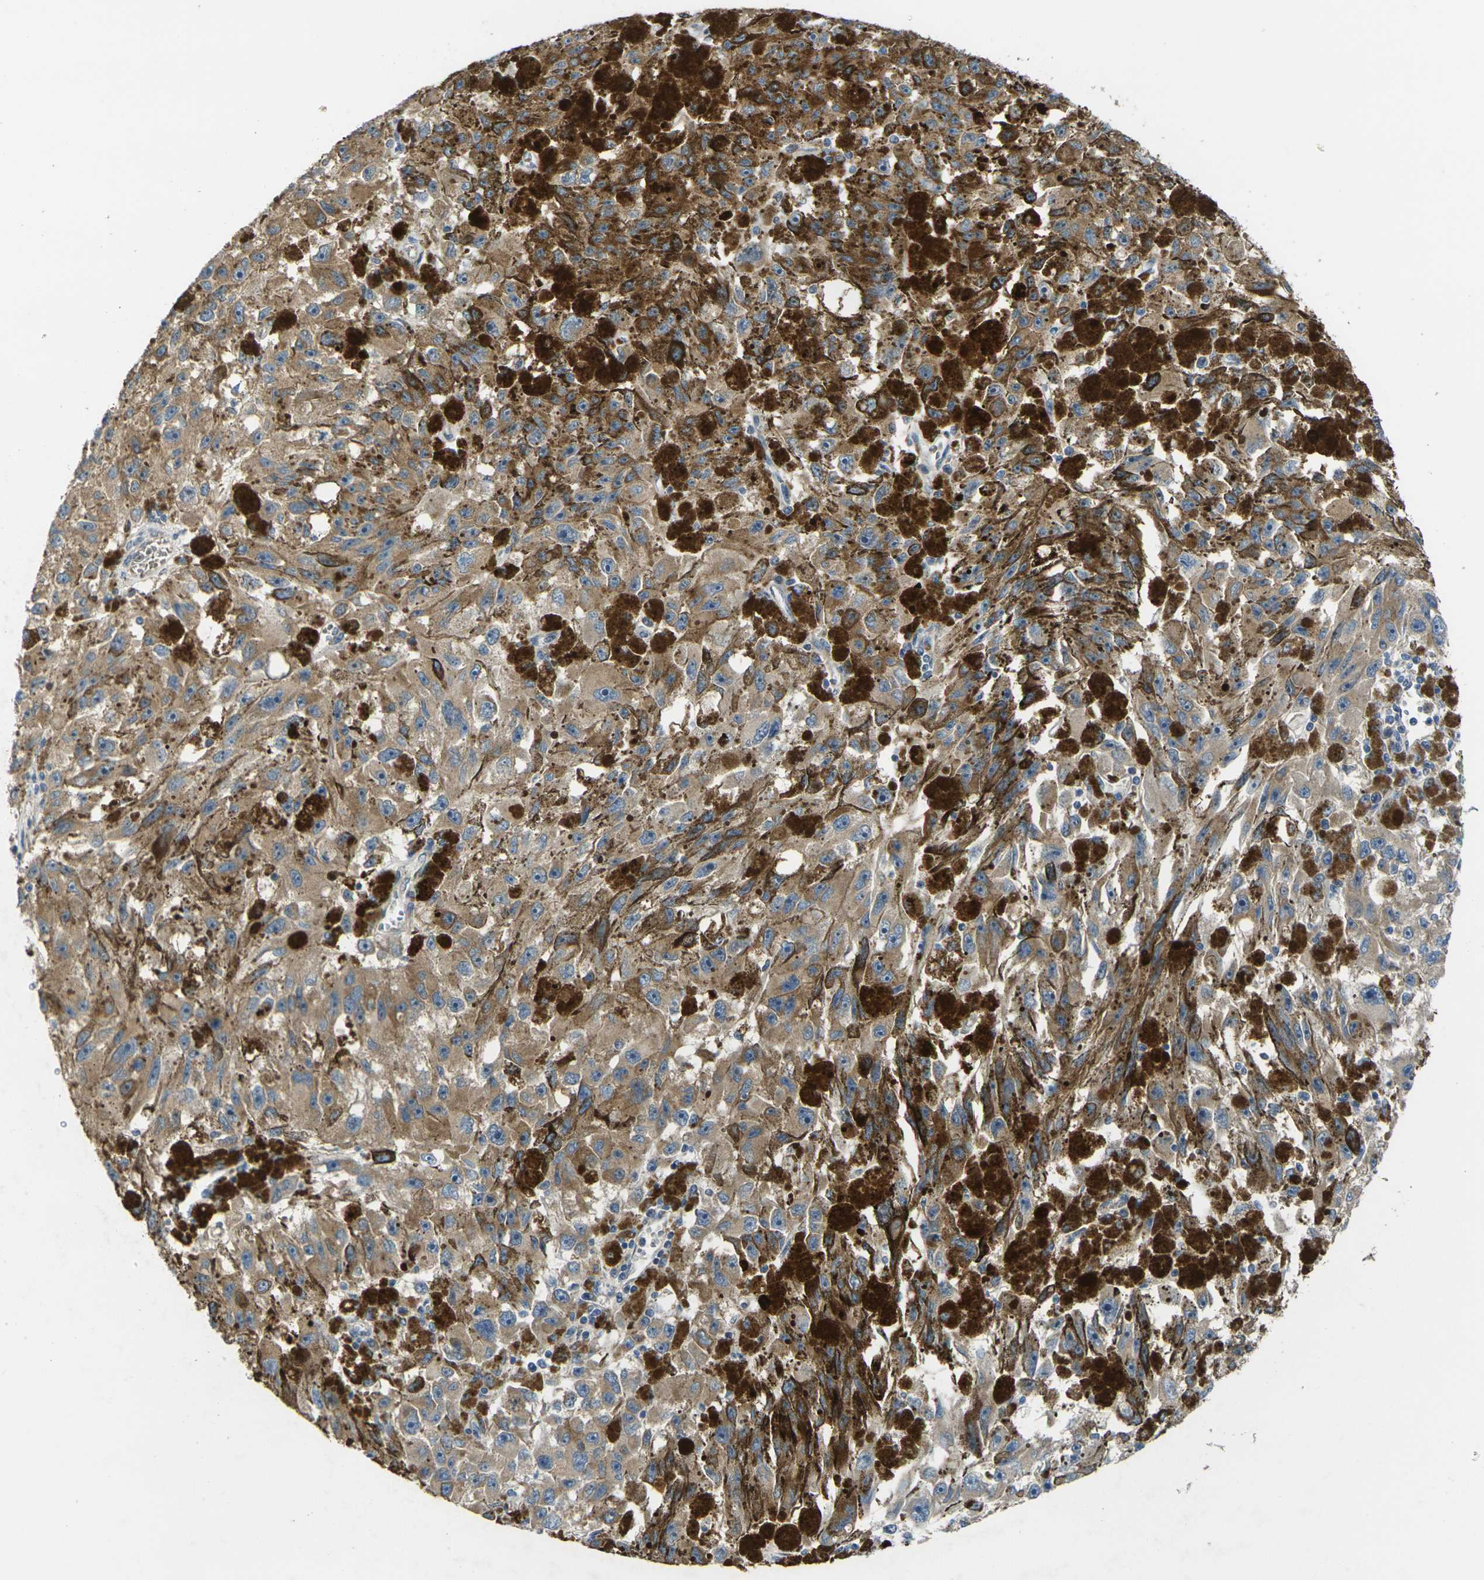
{"staining": {"intensity": "moderate", "quantity": ">75%", "location": "cytoplasmic/membranous"}, "tissue": "melanoma", "cell_type": "Tumor cells", "image_type": "cancer", "snomed": [{"axis": "morphology", "description": "Malignant melanoma in situ"}, {"axis": "morphology", "description": "Malignant melanoma, NOS"}, {"axis": "topography", "description": "Skin"}], "caption": "About >75% of tumor cells in malignant melanoma in situ demonstrate moderate cytoplasmic/membranous protein expression as visualized by brown immunohistochemical staining.", "gene": "GNA12", "patient": {"sex": "female", "age": 88}}